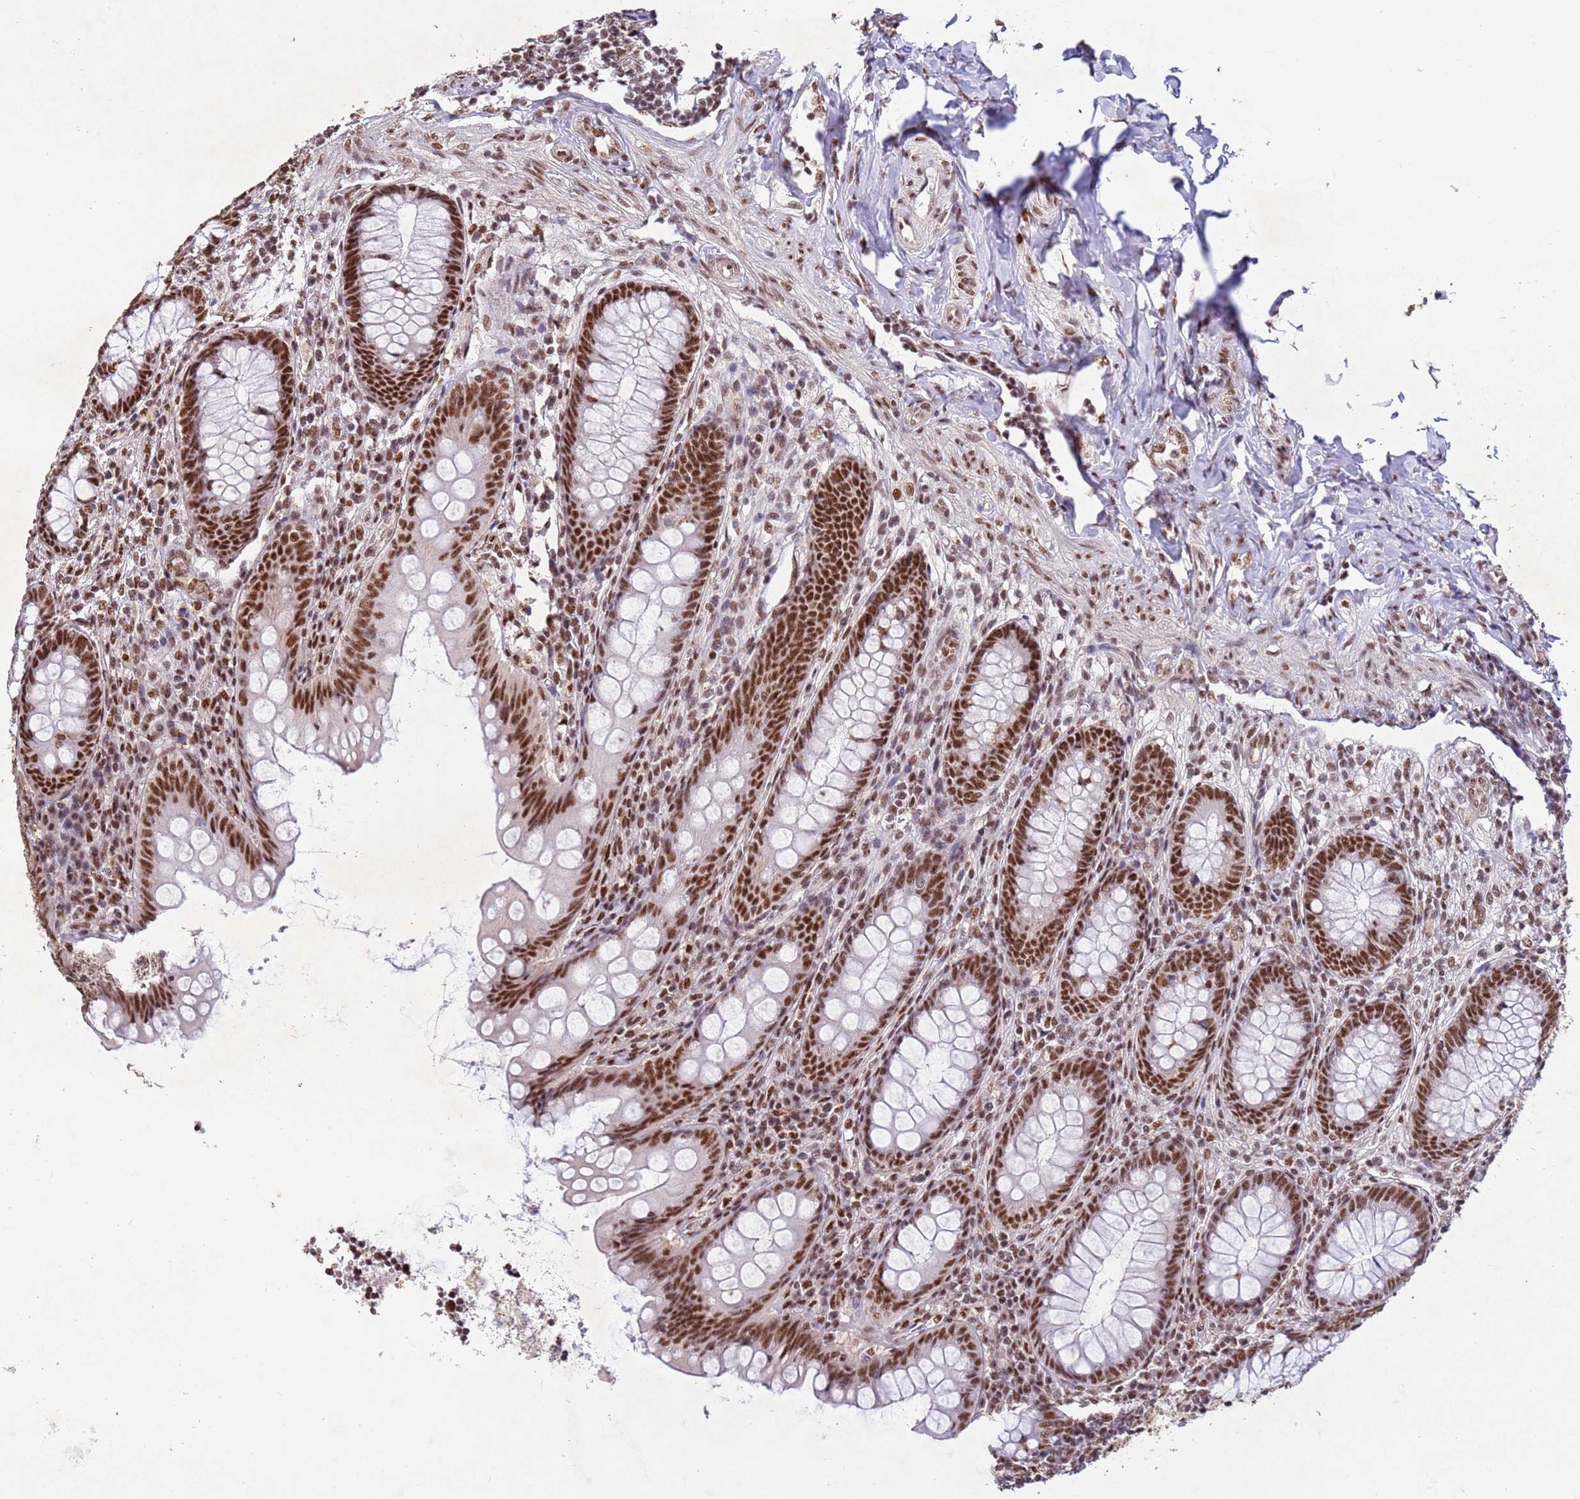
{"staining": {"intensity": "moderate", "quantity": ">75%", "location": "nuclear"}, "tissue": "appendix", "cell_type": "Glandular cells", "image_type": "normal", "snomed": [{"axis": "morphology", "description": "Normal tissue, NOS"}, {"axis": "topography", "description": "Appendix"}], "caption": "Protein analysis of normal appendix shows moderate nuclear staining in about >75% of glandular cells. Using DAB (3,3'-diaminobenzidine) (brown) and hematoxylin (blue) stains, captured at high magnification using brightfield microscopy.", "gene": "ESF1", "patient": {"sex": "female", "age": 33}}